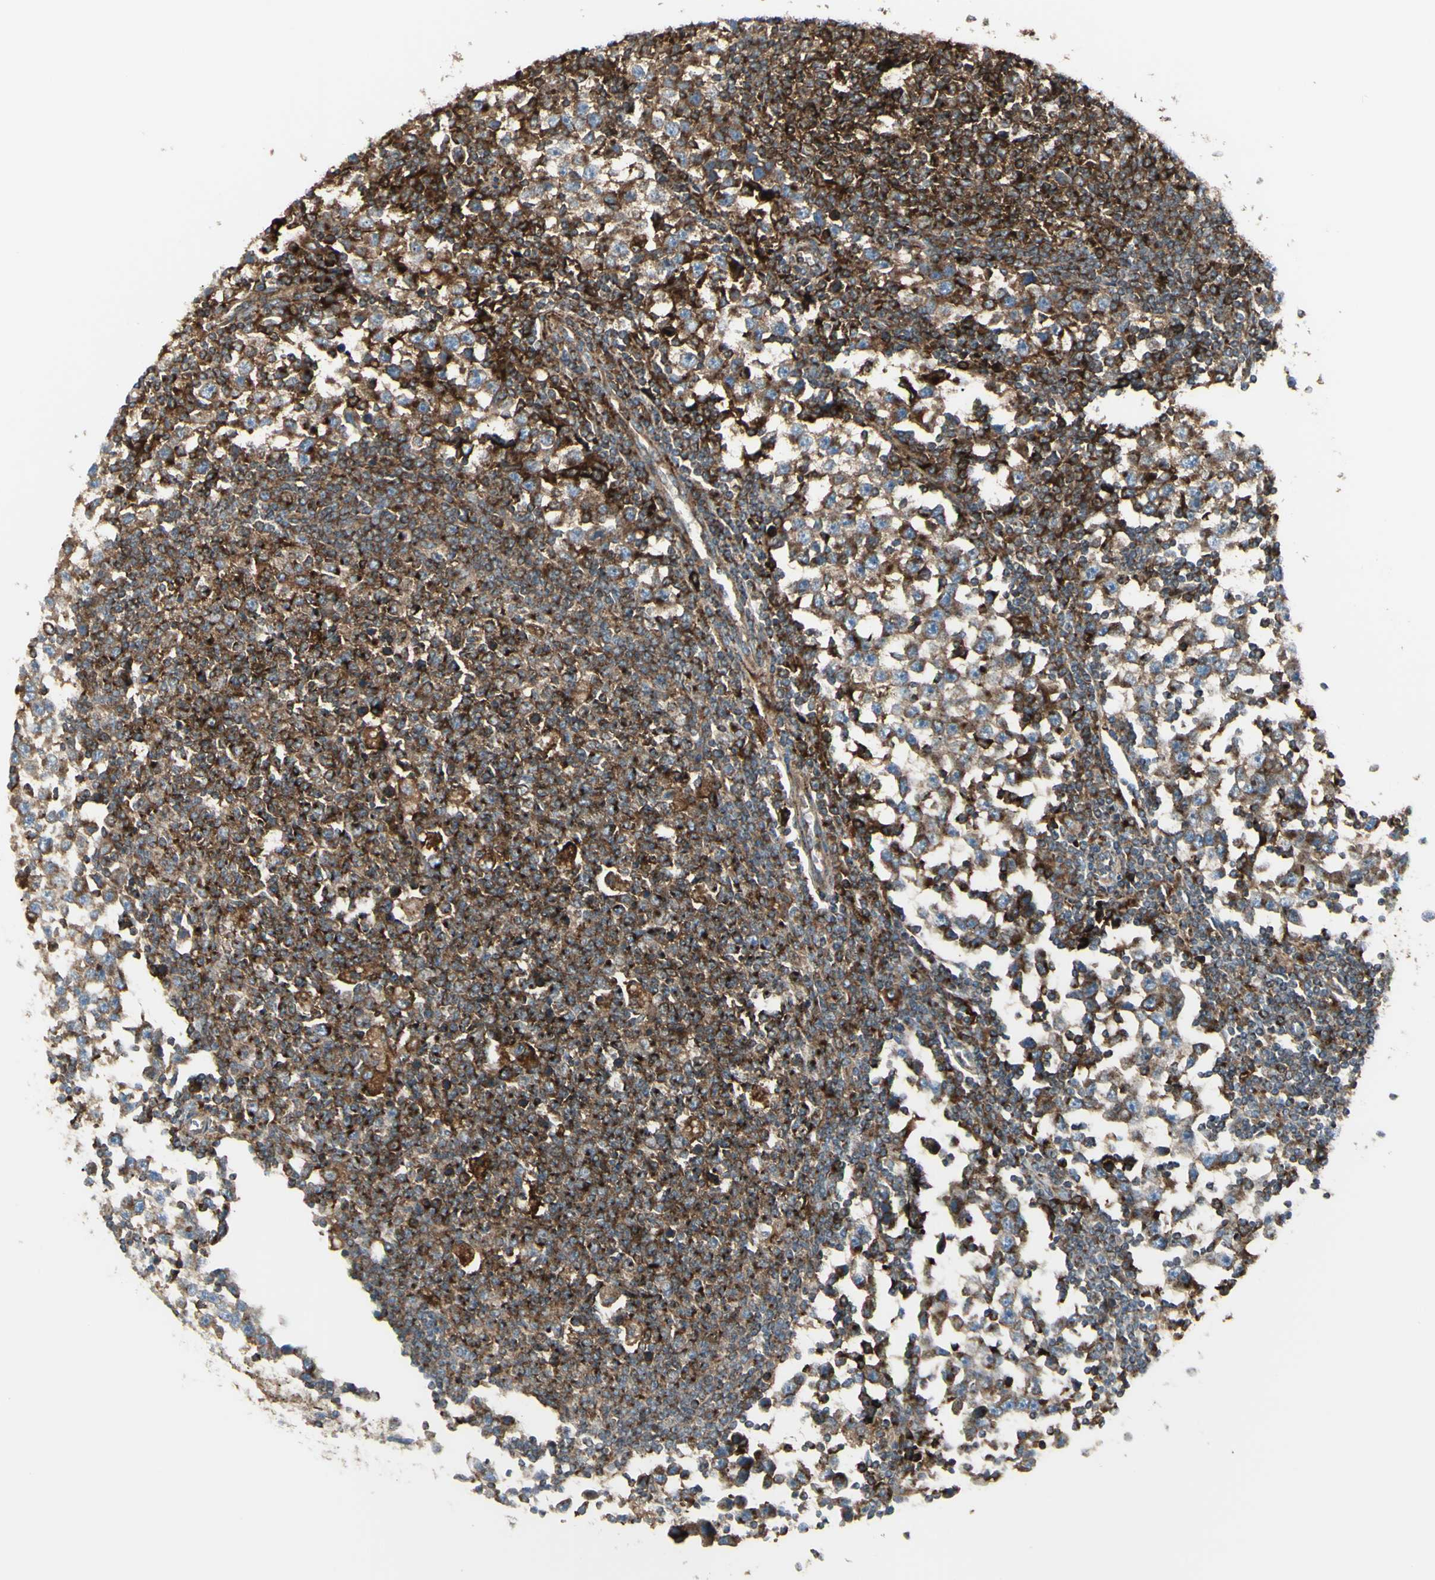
{"staining": {"intensity": "strong", "quantity": ">75%", "location": "cytoplasmic/membranous"}, "tissue": "testis cancer", "cell_type": "Tumor cells", "image_type": "cancer", "snomed": [{"axis": "morphology", "description": "Seminoma, NOS"}, {"axis": "topography", "description": "Testis"}], "caption": "The image reveals a brown stain indicating the presence of a protein in the cytoplasmic/membranous of tumor cells in testis cancer. The staining was performed using DAB (3,3'-diaminobenzidine) to visualize the protein expression in brown, while the nuclei were stained in blue with hematoxylin (Magnification: 20x).", "gene": "NAPA", "patient": {"sex": "male", "age": 65}}